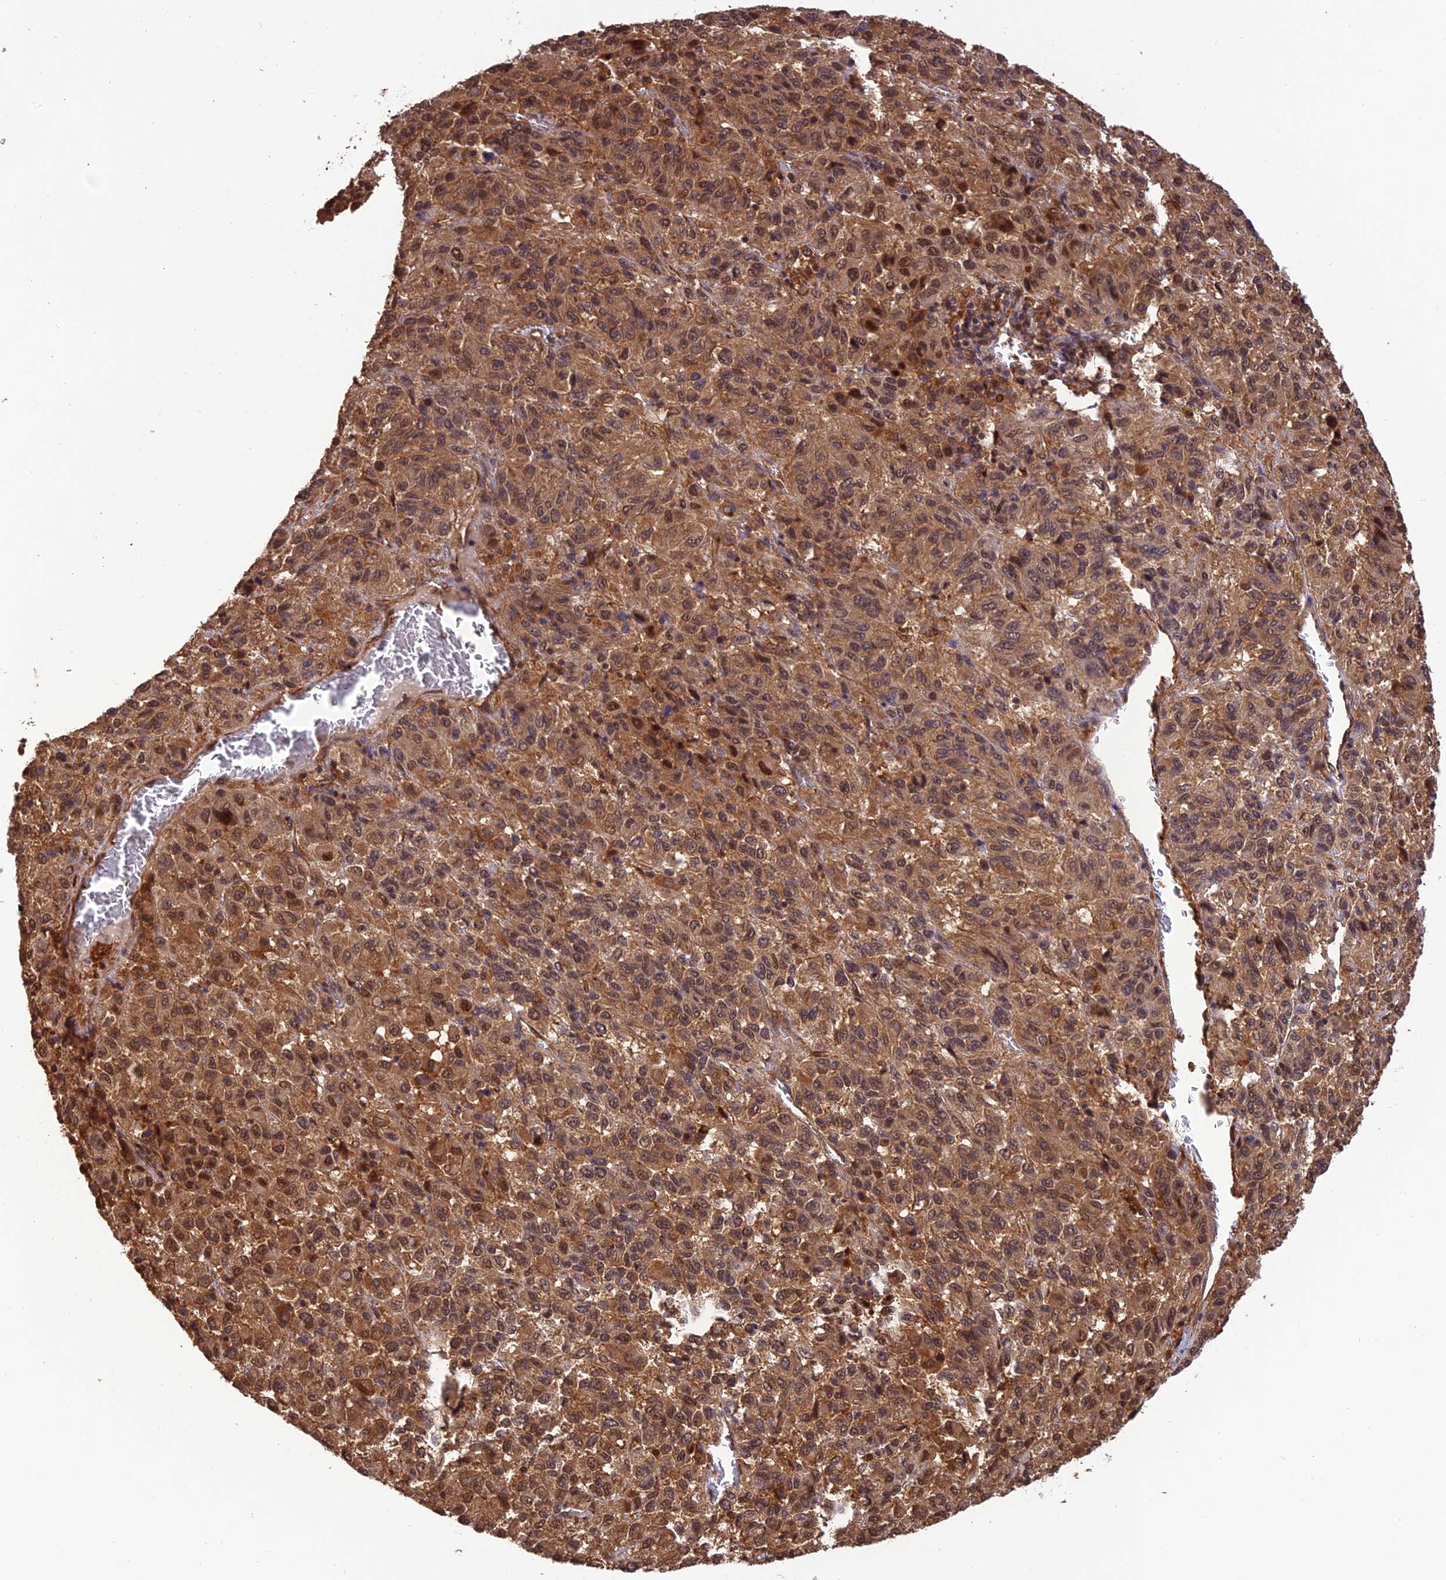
{"staining": {"intensity": "moderate", "quantity": ">75%", "location": "cytoplasmic/membranous,nuclear"}, "tissue": "melanoma", "cell_type": "Tumor cells", "image_type": "cancer", "snomed": [{"axis": "morphology", "description": "Malignant melanoma, Metastatic site"}, {"axis": "topography", "description": "Lung"}], "caption": "High-power microscopy captured an immunohistochemistry (IHC) histopathology image of malignant melanoma (metastatic site), revealing moderate cytoplasmic/membranous and nuclear positivity in about >75% of tumor cells.", "gene": "PSMB3", "patient": {"sex": "male", "age": 64}}